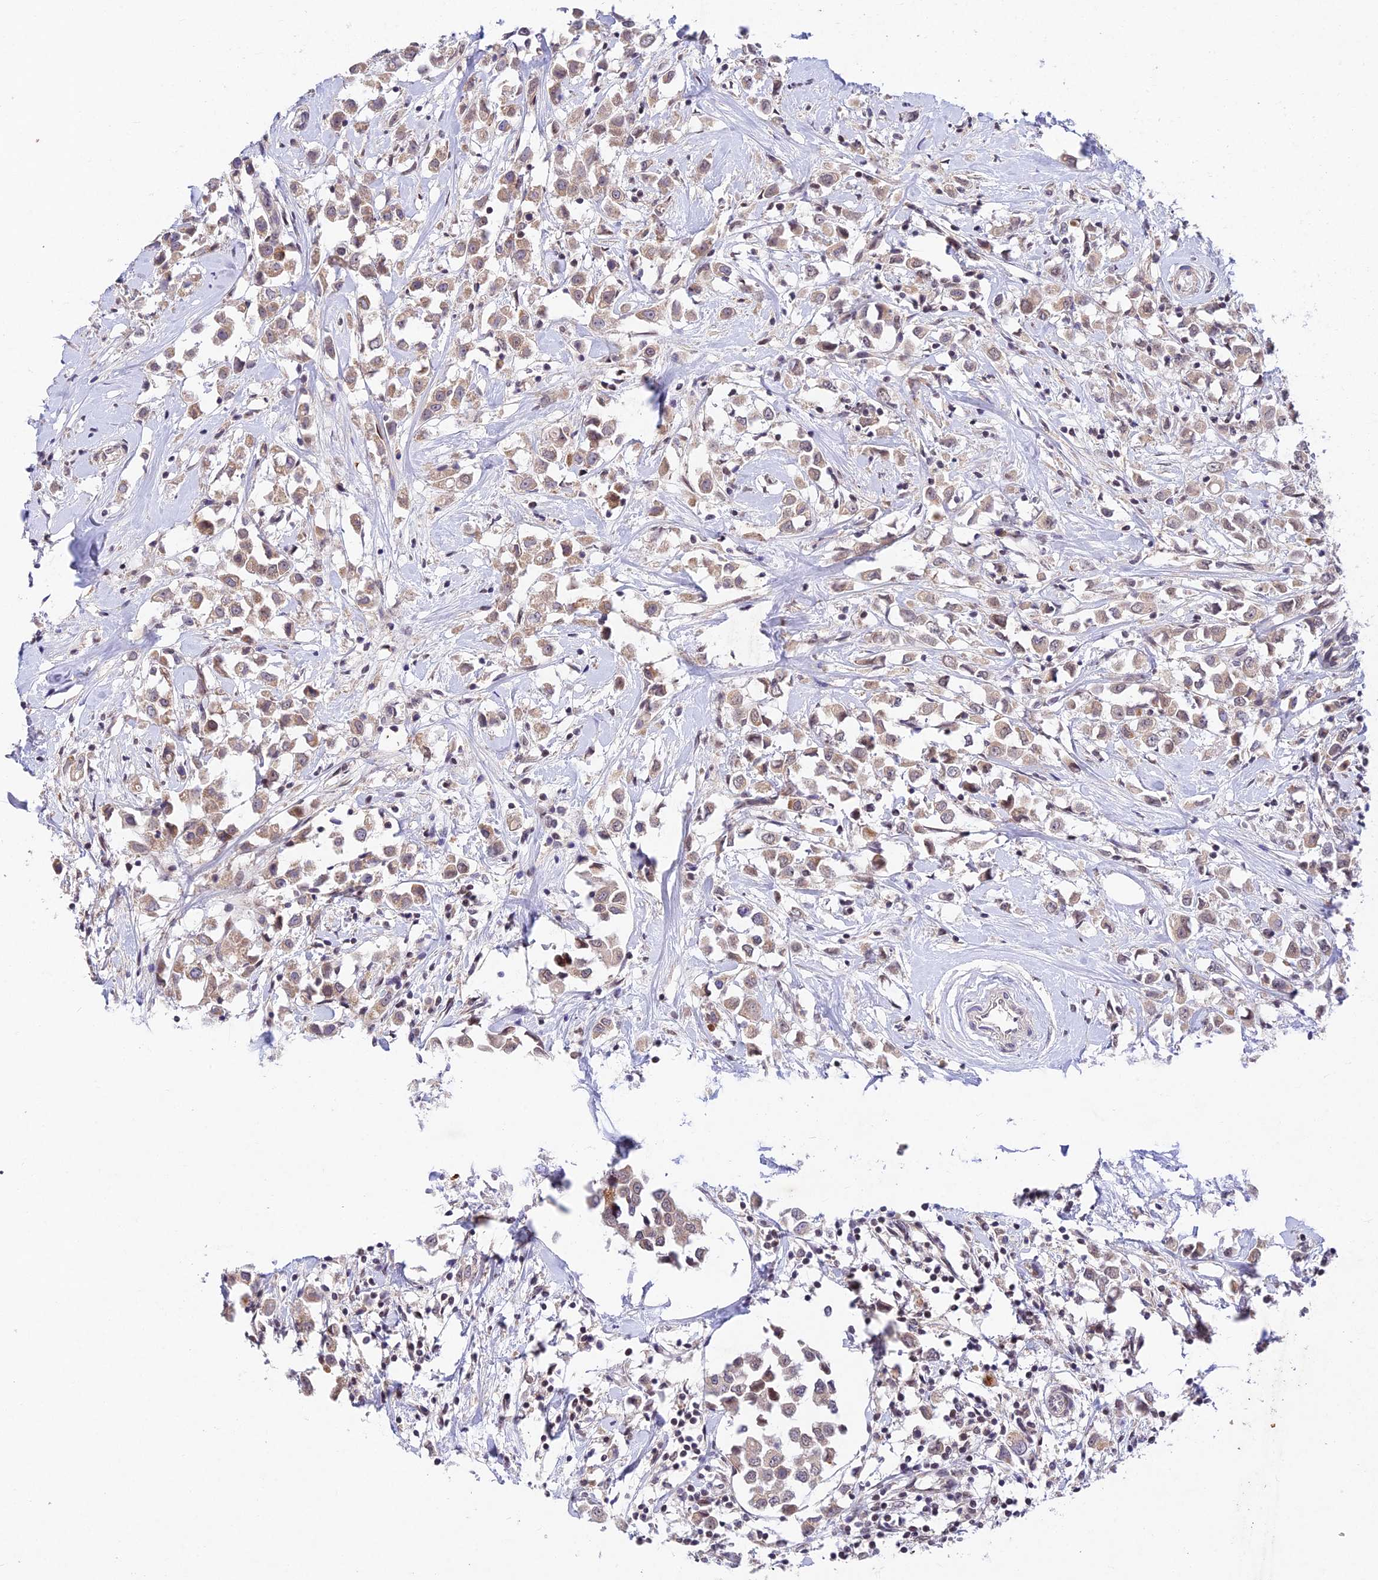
{"staining": {"intensity": "weak", "quantity": ">75%", "location": "cytoplasmic/membranous"}, "tissue": "breast cancer", "cell_type": "Tumor cells", "image_type": "cancer", "snomed": [{"axis": "morphology", "description": "Duct carcinoma"}, {"axis": "topography", "description": "Breast"}], "caption": "Protein expression analysis of human breast cancer (infiltrating ductal carcinoma) reveals weak cytoplasmic/membranous expression in approximately >75% of tumor cells. (IHC, brightfield microscopy, high magnification).", "gene": "RAVER1", "patient": {"sex": "female", "age": 61}}